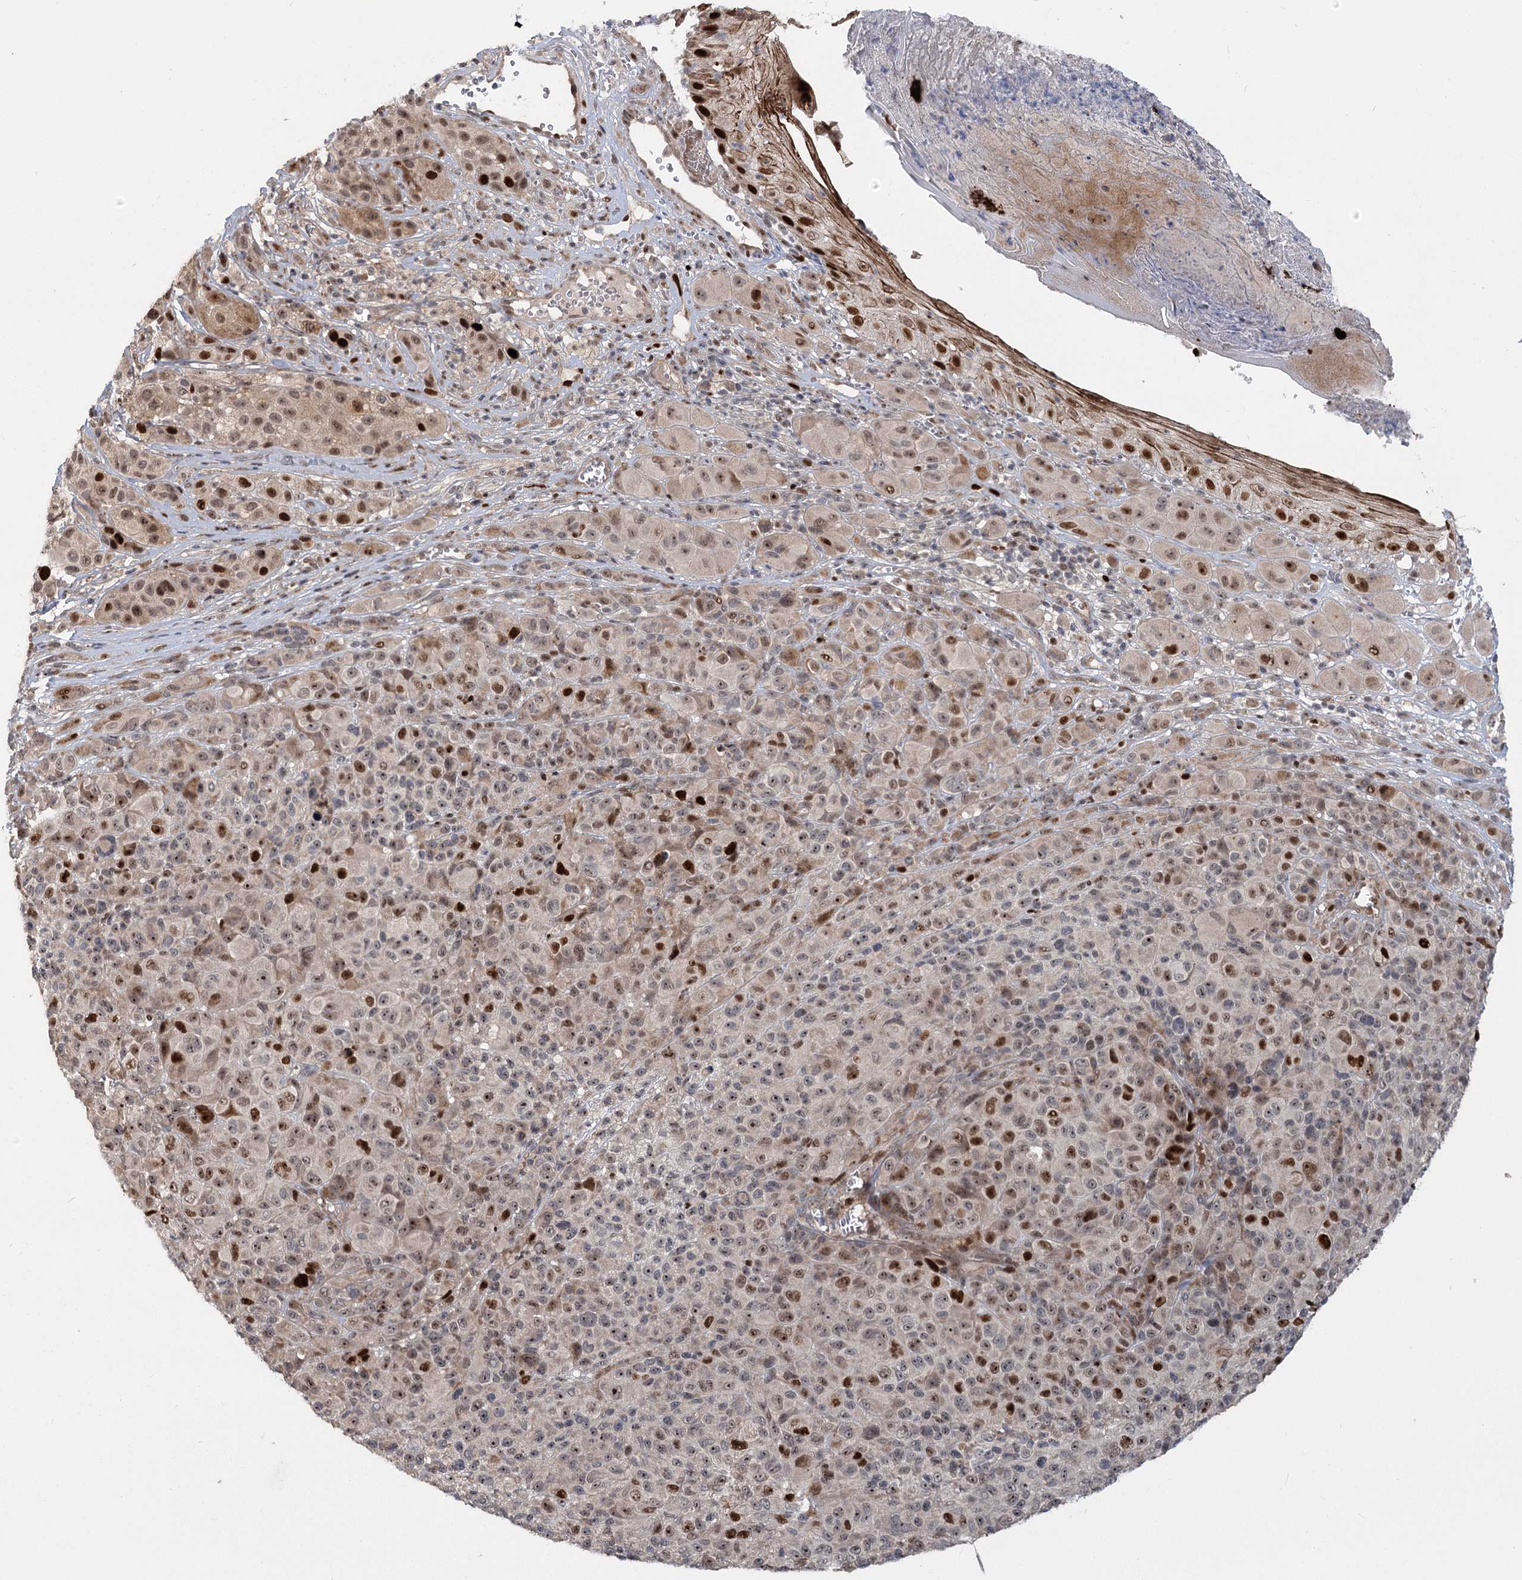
{"staining": {"intensity": "strong", "quantity": "<25%", "location": "nuclear"}, "tissue": "melanoma", "cell_type": "Tumor cells", "image_type": "cancer", "snomed": [{"axis": "morphology", "description": "Malignant melanoma, NOS"}, {"axis": "topography", "description": "Skin of trunk"}], "caption": "Immunohistochemical staining of human melanoma shows strong nuclear protein staining in about <25% of tumor cells. (DAB IHC, brown staining for protein, blue staining for nuclei).", "gene": "PIK3C2A", "patient": {"sex": "male", "age": 71}}